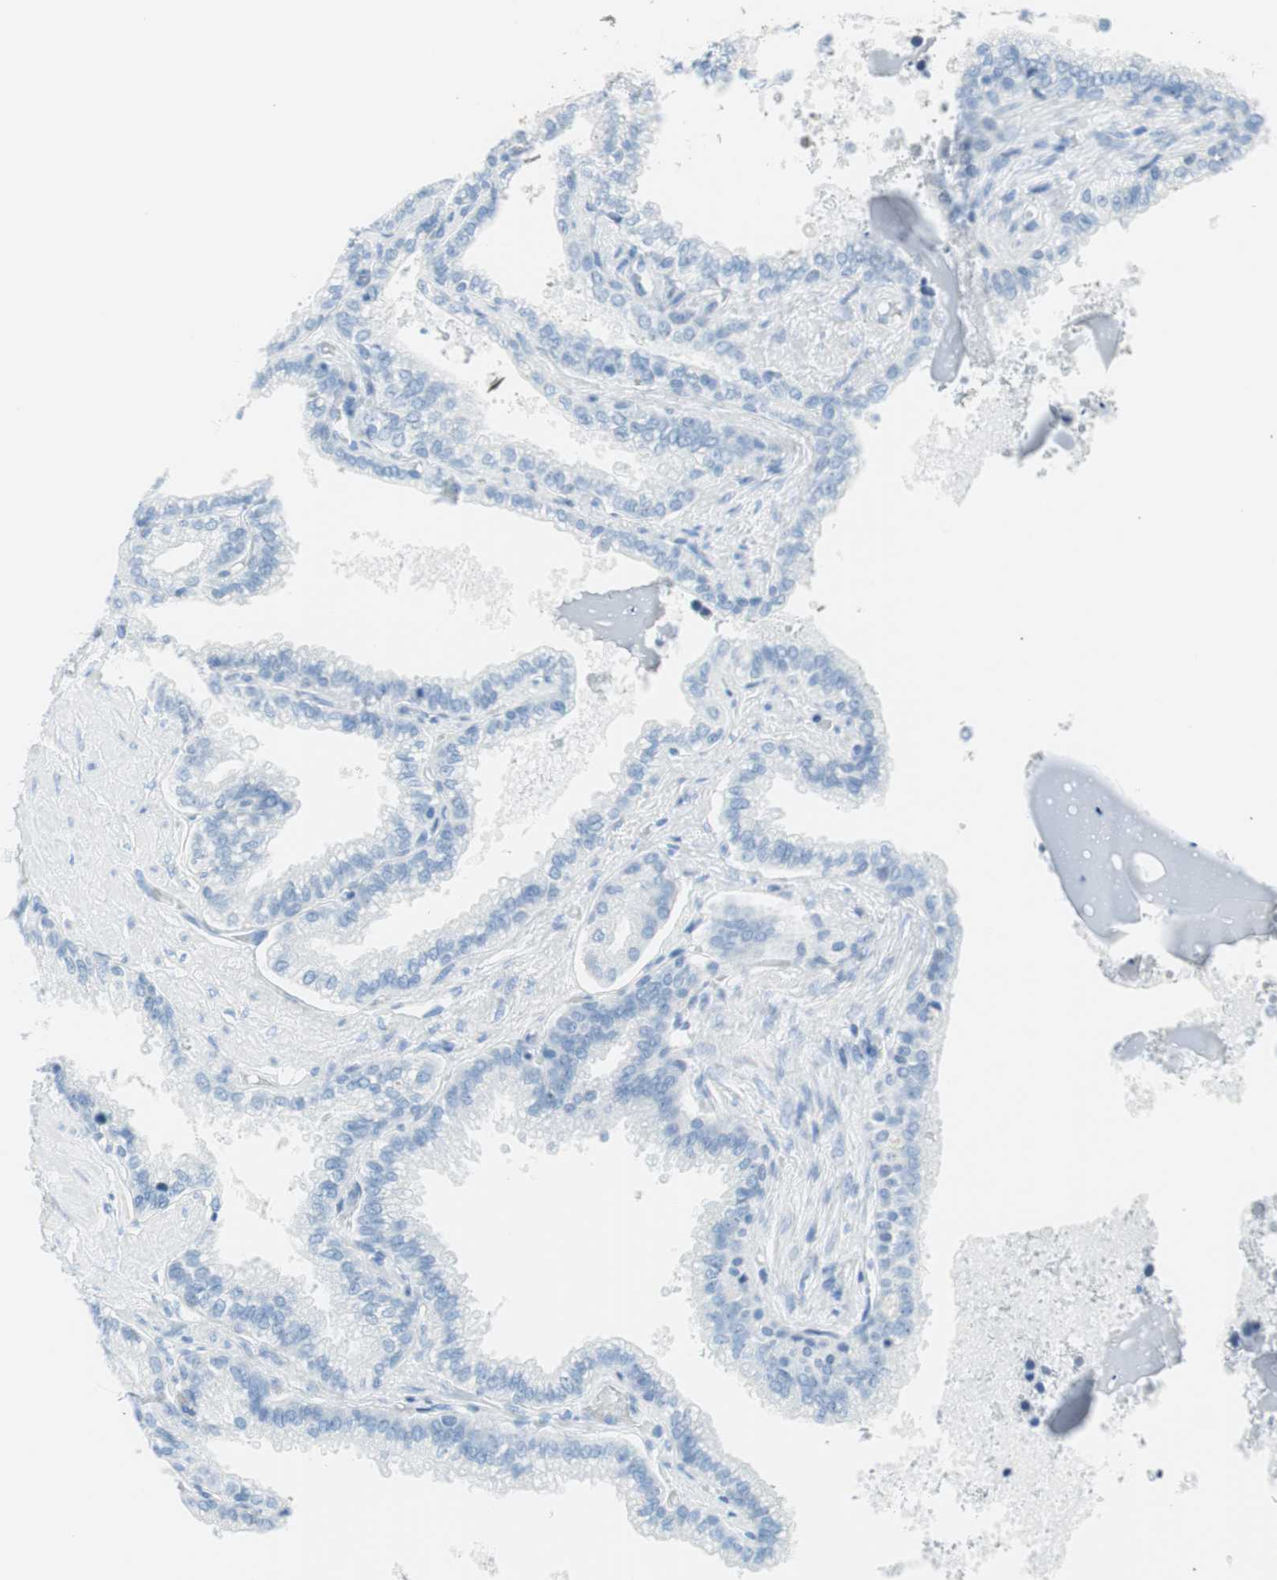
{"staining": {"intensity": "negative", "quantity": "none", "location": "none"}, "tissue": "seminal vesicle", "cell_type": "Glandular cells", "image_type": "normal", "snomed": [{"axis": "morphology", "description": "Normal tissue, NOS"}, {"axis": "topography", "description": "Seminal veicle"}], "caption": "This is an immunohistochemistry (IHC) histopathology image of benign seminal vesicle. There is no expression in glandular cells.", "gene": "MYH1", "patient": {"sex": "male", "age": 46}}